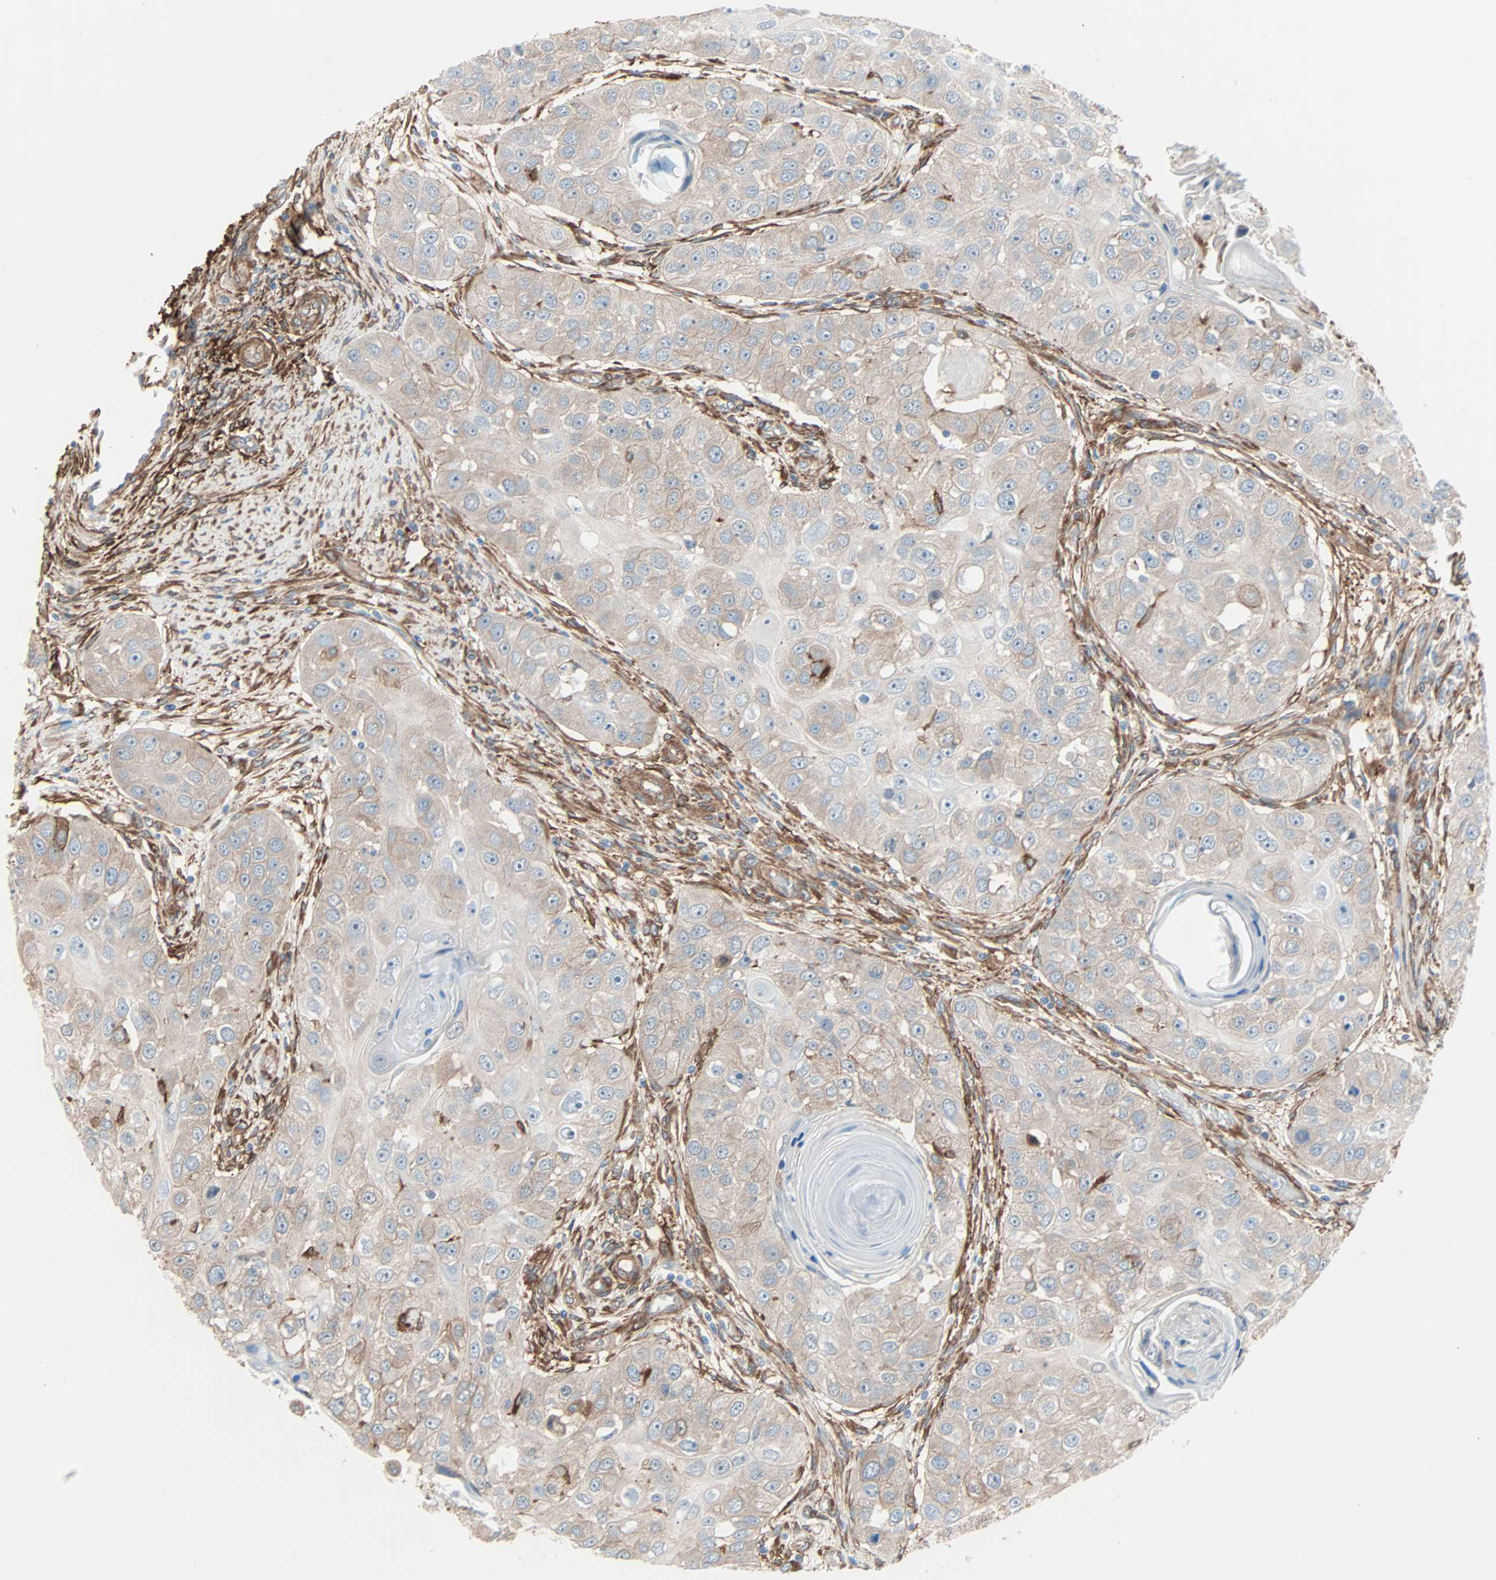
{"staining": {"intensity": "weak", "quantity": ">75%", "location": "cytoplasmic/membranous"}, "tissue": "head and neck cancer", "cell_type": "Tumor cells", "image_type": "cancer", "snomed": [{"axis": "morphology", "description": "Normal tissue, NOS"}, {"axis": "morphology", "description": "Squamous cell carcinoma, NOS"}, {"axis": "topography", "description": "Skeletal muscle"}, {"axis": "topography", "description": "Head-Neck"}], "caption": "DAB (3,3'-diaminobenzidine) immunohistochemical staining of human head and neck squamous cell carcinoma shows weak cytoplasmic/membranous protein staining in approximately >75% of tumor cells. (IHC, brightfield microscopy, high magnification).", "gene": "EPB41L2", "patient": {"sex": "male", "age": 51}}